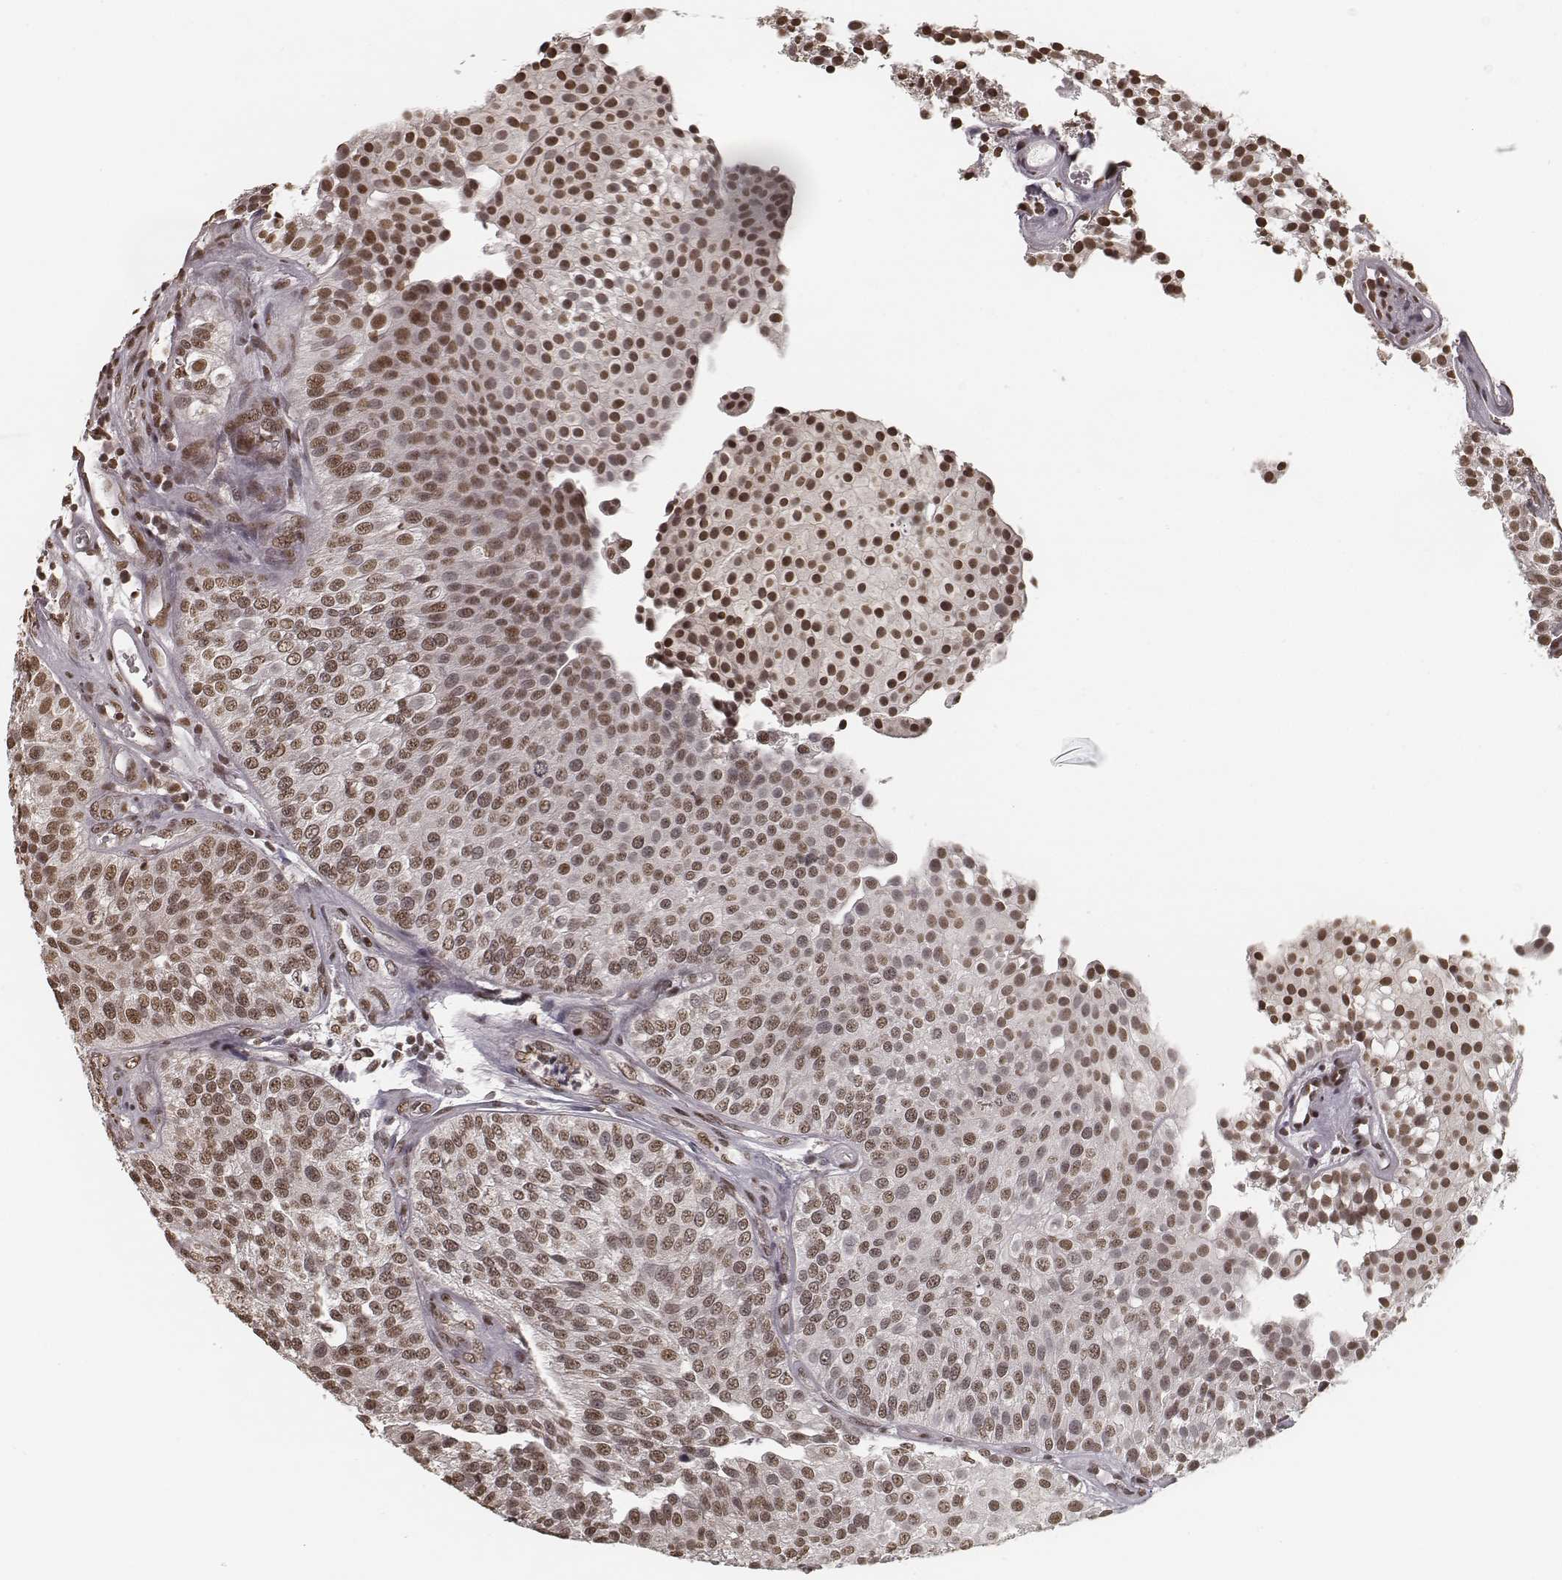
{"staining": {"intensity": "moderate", "quantity": ">75%", "location": "nuclear"}, "tissue": "urothelial cancer", "cell_type": "Tumor cells", "image_type": "cancer", "snomed": [{"axis": "morphology", "description": "Urothelial carcinoma, Low grade"}, {"axis": "topography", "description": "Urinary bladder"}], "caption": "Protein expression analysis of human urothelial cancer reveals moderate nuclear expression in approximately >75% of tumor cells.", "gene": "HMGA2", "patient": {"sex": "female", "age": 87}}